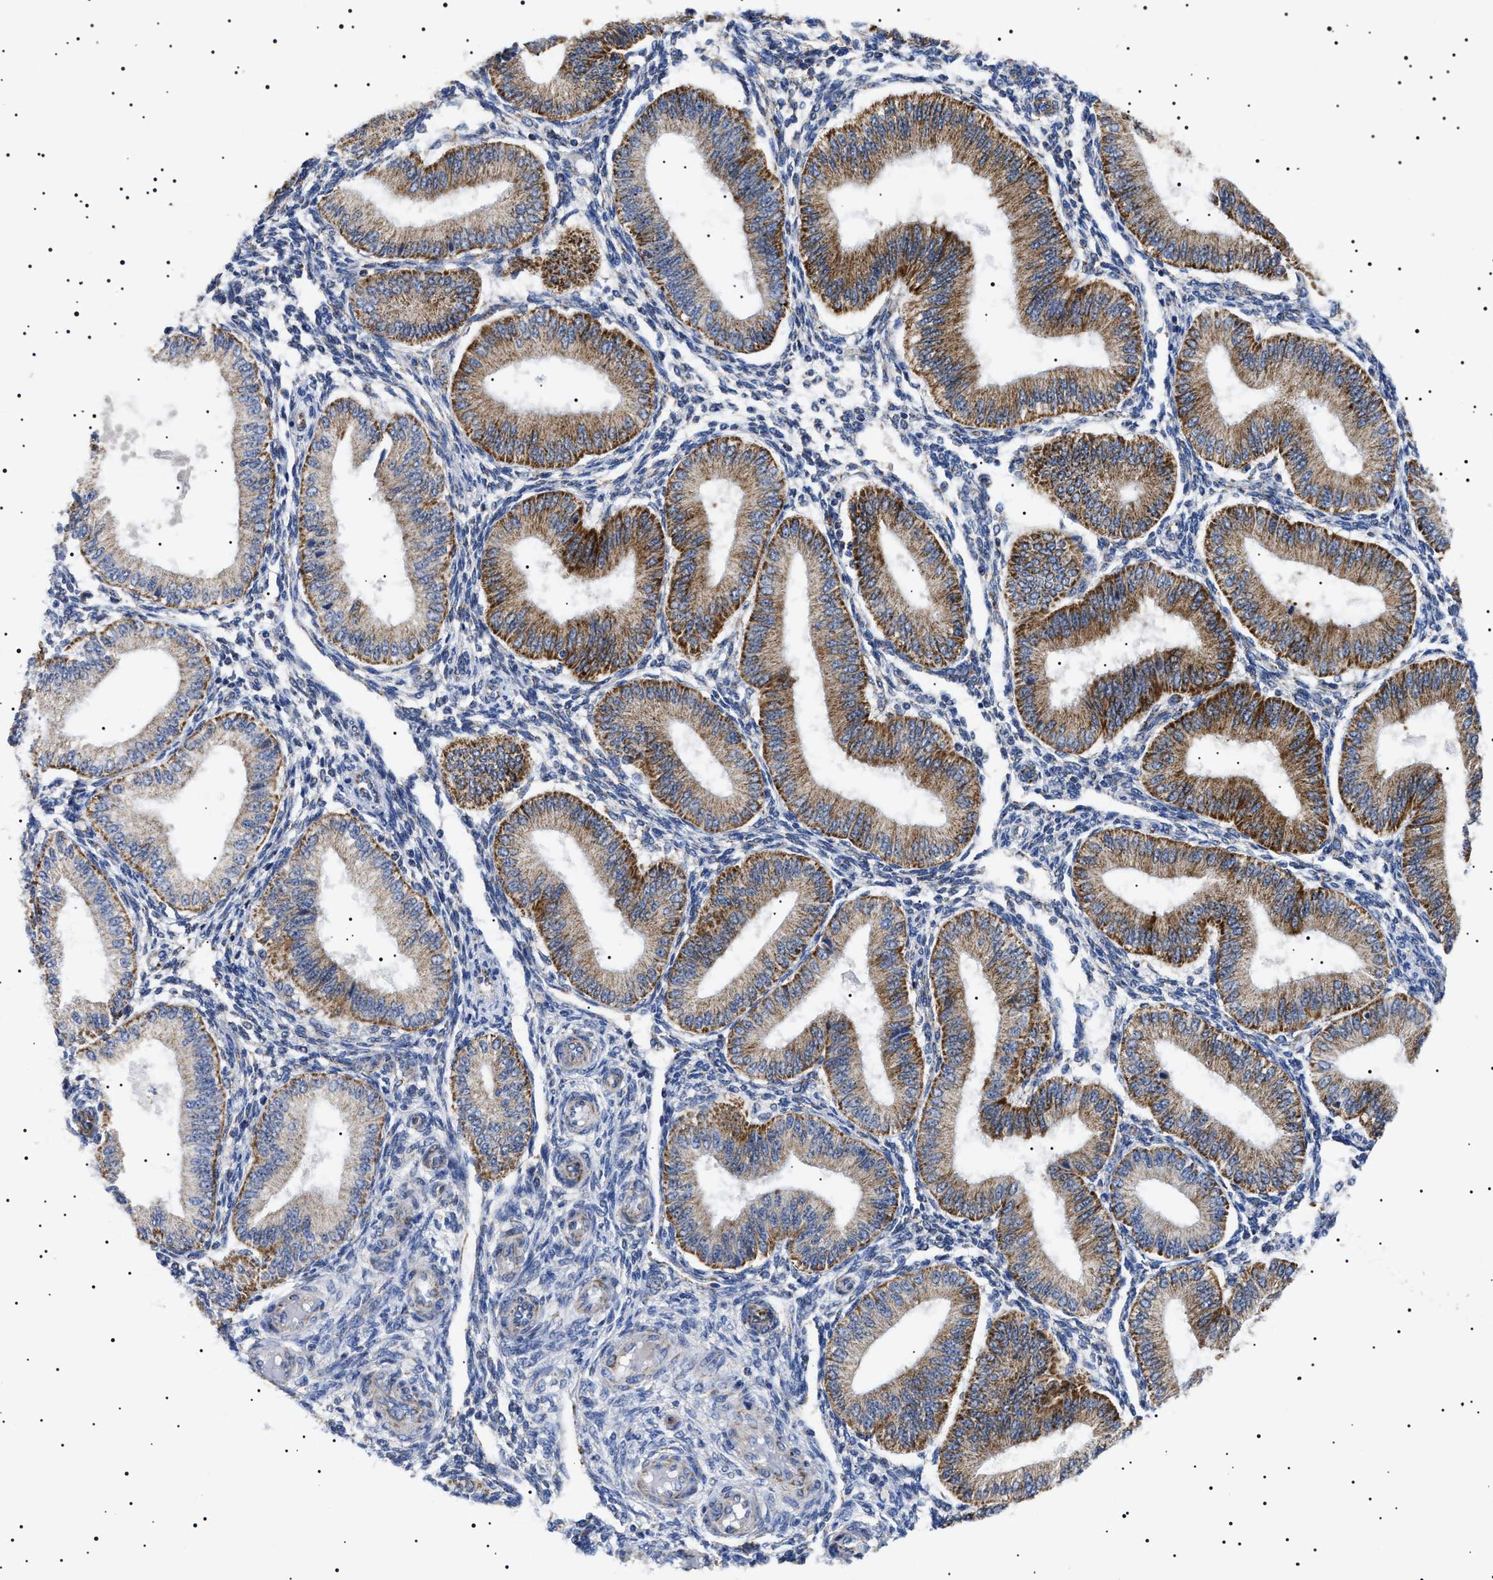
{"staining": {"intensity": "negative", "quantity": "none", "location": "none"}, "tissue": "endometrium", "cell_type": "Cells in endometrial stroma", "image_type": "normal", "snomed": [{"axis": "morphology", "description": "Normal tissue, NOS"}, {"axis": "topography", "description": "Endometrium"}], "caption": "Immunohistochemical staining of unremarkable human endometrium displays no significant expression in cells in endometrial stroma. The staining was performed using DAB to visualize the protein expression in brown, while the nuclei were stained in blue with hematoxylin (Magnification: 20x).", "gene": "CHRDL2", "patient": {"sex": "female", "age": 39}}